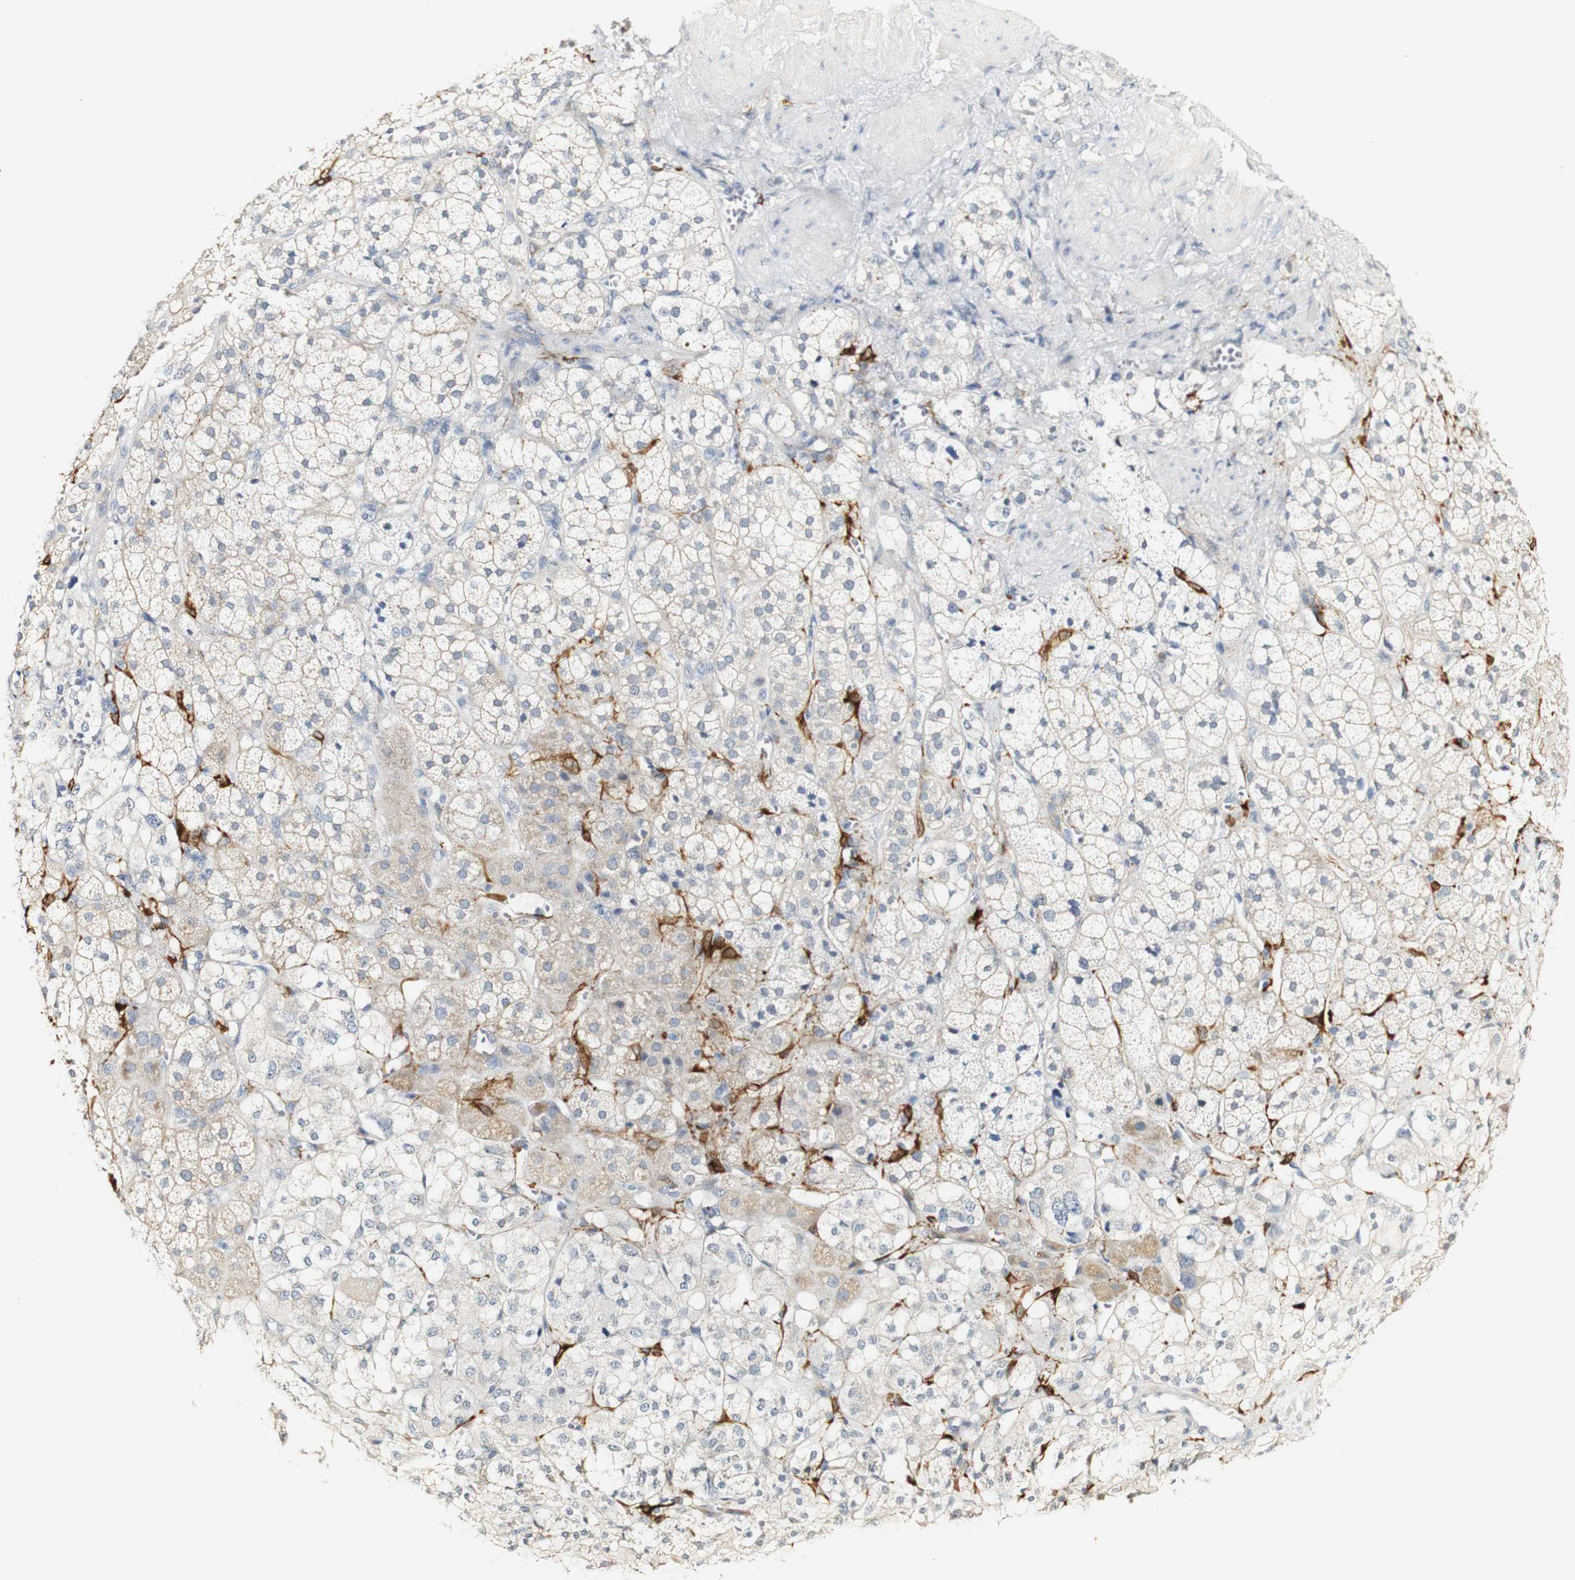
{"staining": {"intensity": "weak", "quantity": "25%-75%", "location": "cytoplasmic/membranous"}, "tissue": "adrenal gland", "cell_type": "Glandular cells", "image_type": "normal", "snomed": [{"axis": "morphology", "description": "Normal tissue, NOS"}, {"axis": "topography", "description": "Adrenal gland"}], "caption": "Adrenal gland stained with a brown dye displays weak cytoplasmic/membranous positive positivity in approximately 25%-75% of glandular cells.", "gene": "FMO3", "patient": {"sex": "male", "age": 56}}